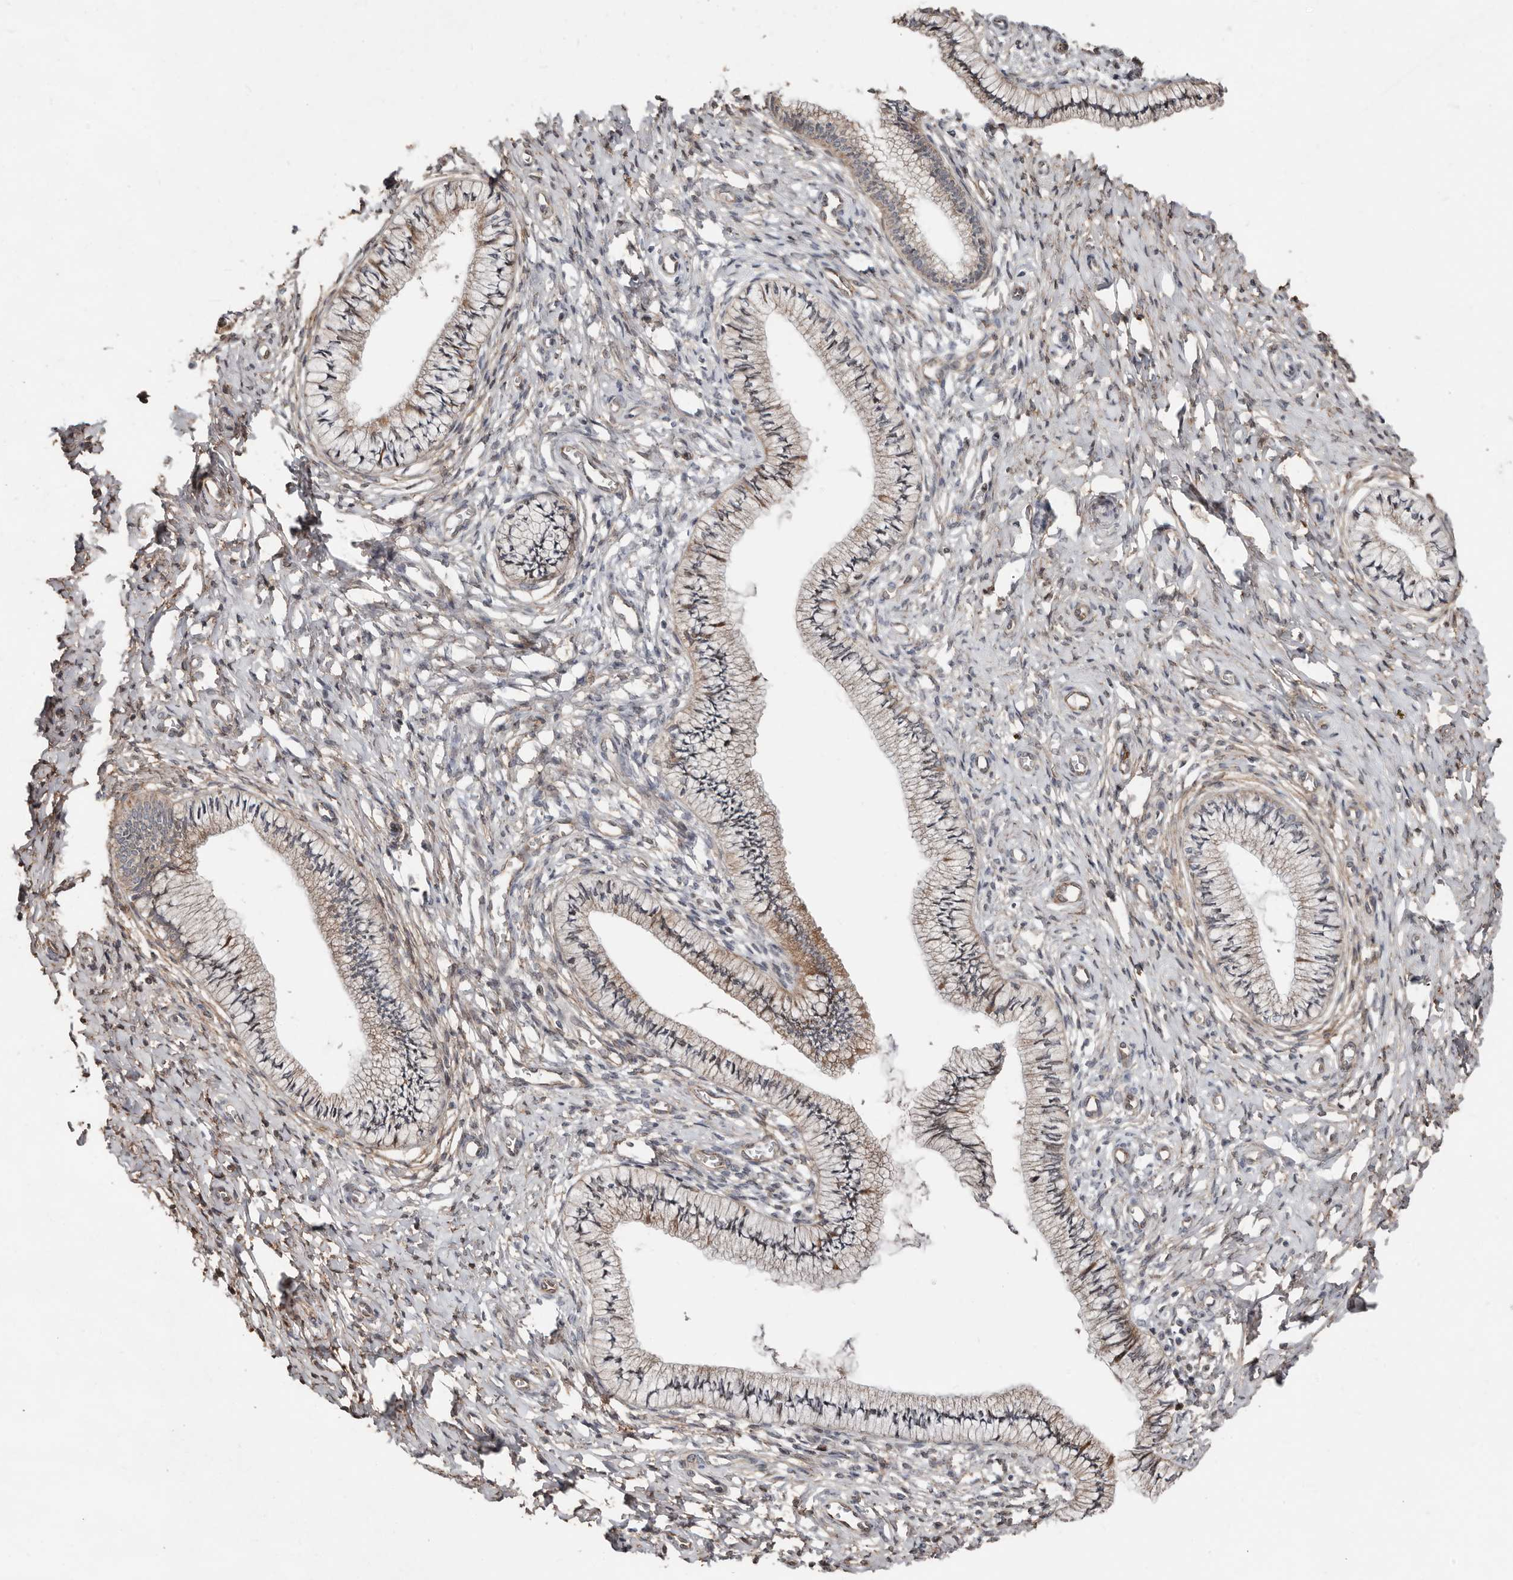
{"staining": {"intensity": "moderate", "quantity": "<25%", "location": "cytoplasmic/membranous"}, "tissue": "cervix", "cell_type": "Glandular cells", "image_type": "normal", "snomed": [{"axis": "morphology", "description": "Normal tissue, NOS"}, {"axis": "topography", "description": "Cervix"}], "caption": "Human cervix stained for a protein (brown) reveals moderate cytoplasmic/membranous positive staining in about <25% of glandular cells.", "gene": "SMYD4", "patient": {"sex": "female", "age": 36}}